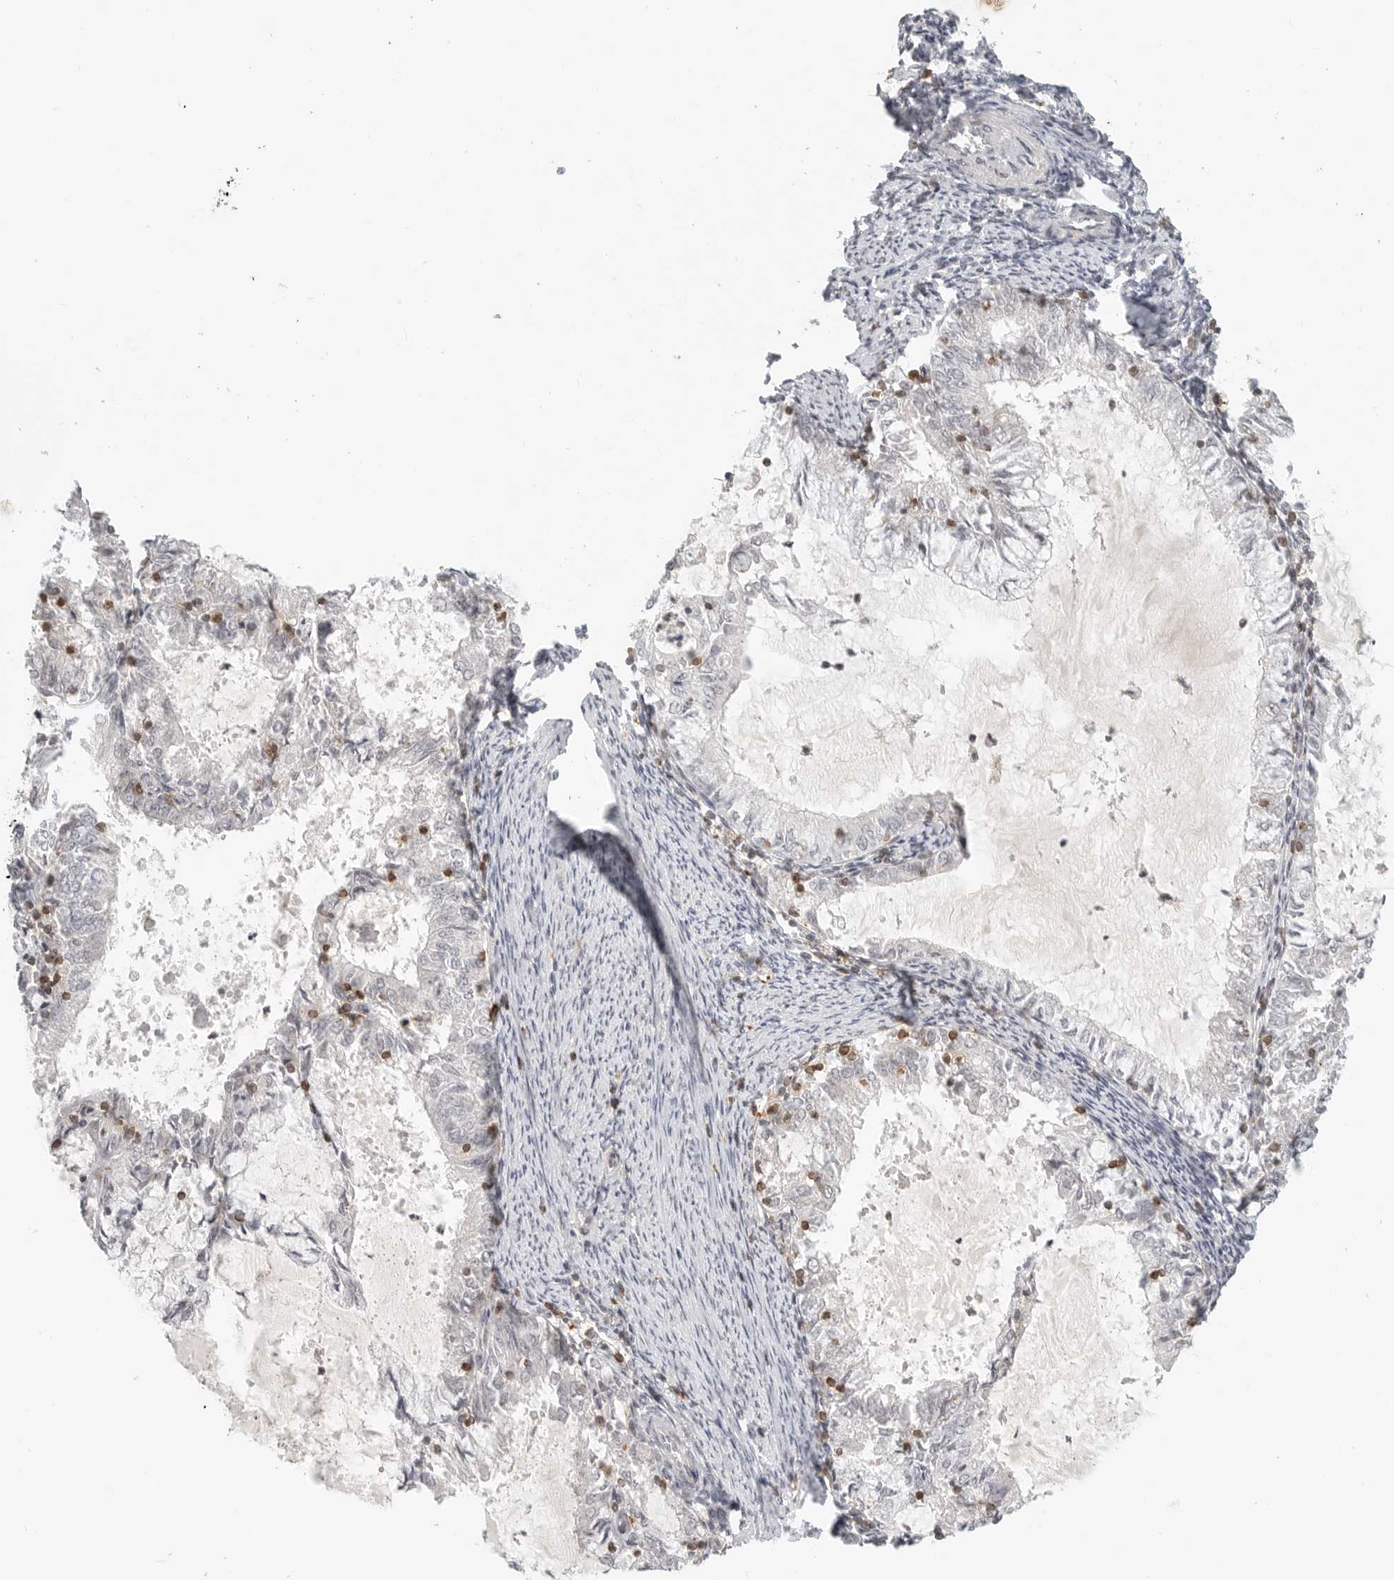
{"staining": {"intensity": "negative", "quantity": "none", "location": "none"}, "tissue": "endometrial cancer", "cell_type": "Tumor cells", "image_type": "cancer", "snomed": [{"axis": "morphology", "description": "Adenocarcinoma, NOS"}, {"axis": "topography", "description": "Endometrium"}], "caption": "This micrograph is of endometrial cancer stained with immunohistochemistry (IHC) to label a protein in brown with the nuclei are counter-stained blue. There is no positivity in tumor cells. (DAB (3,3'-diaminobenzidine) IHC visualized using brightfield microscopy, high magnification).", "gene": "SH3KBP1", "patient": {"sex": "female", "age": 57}}